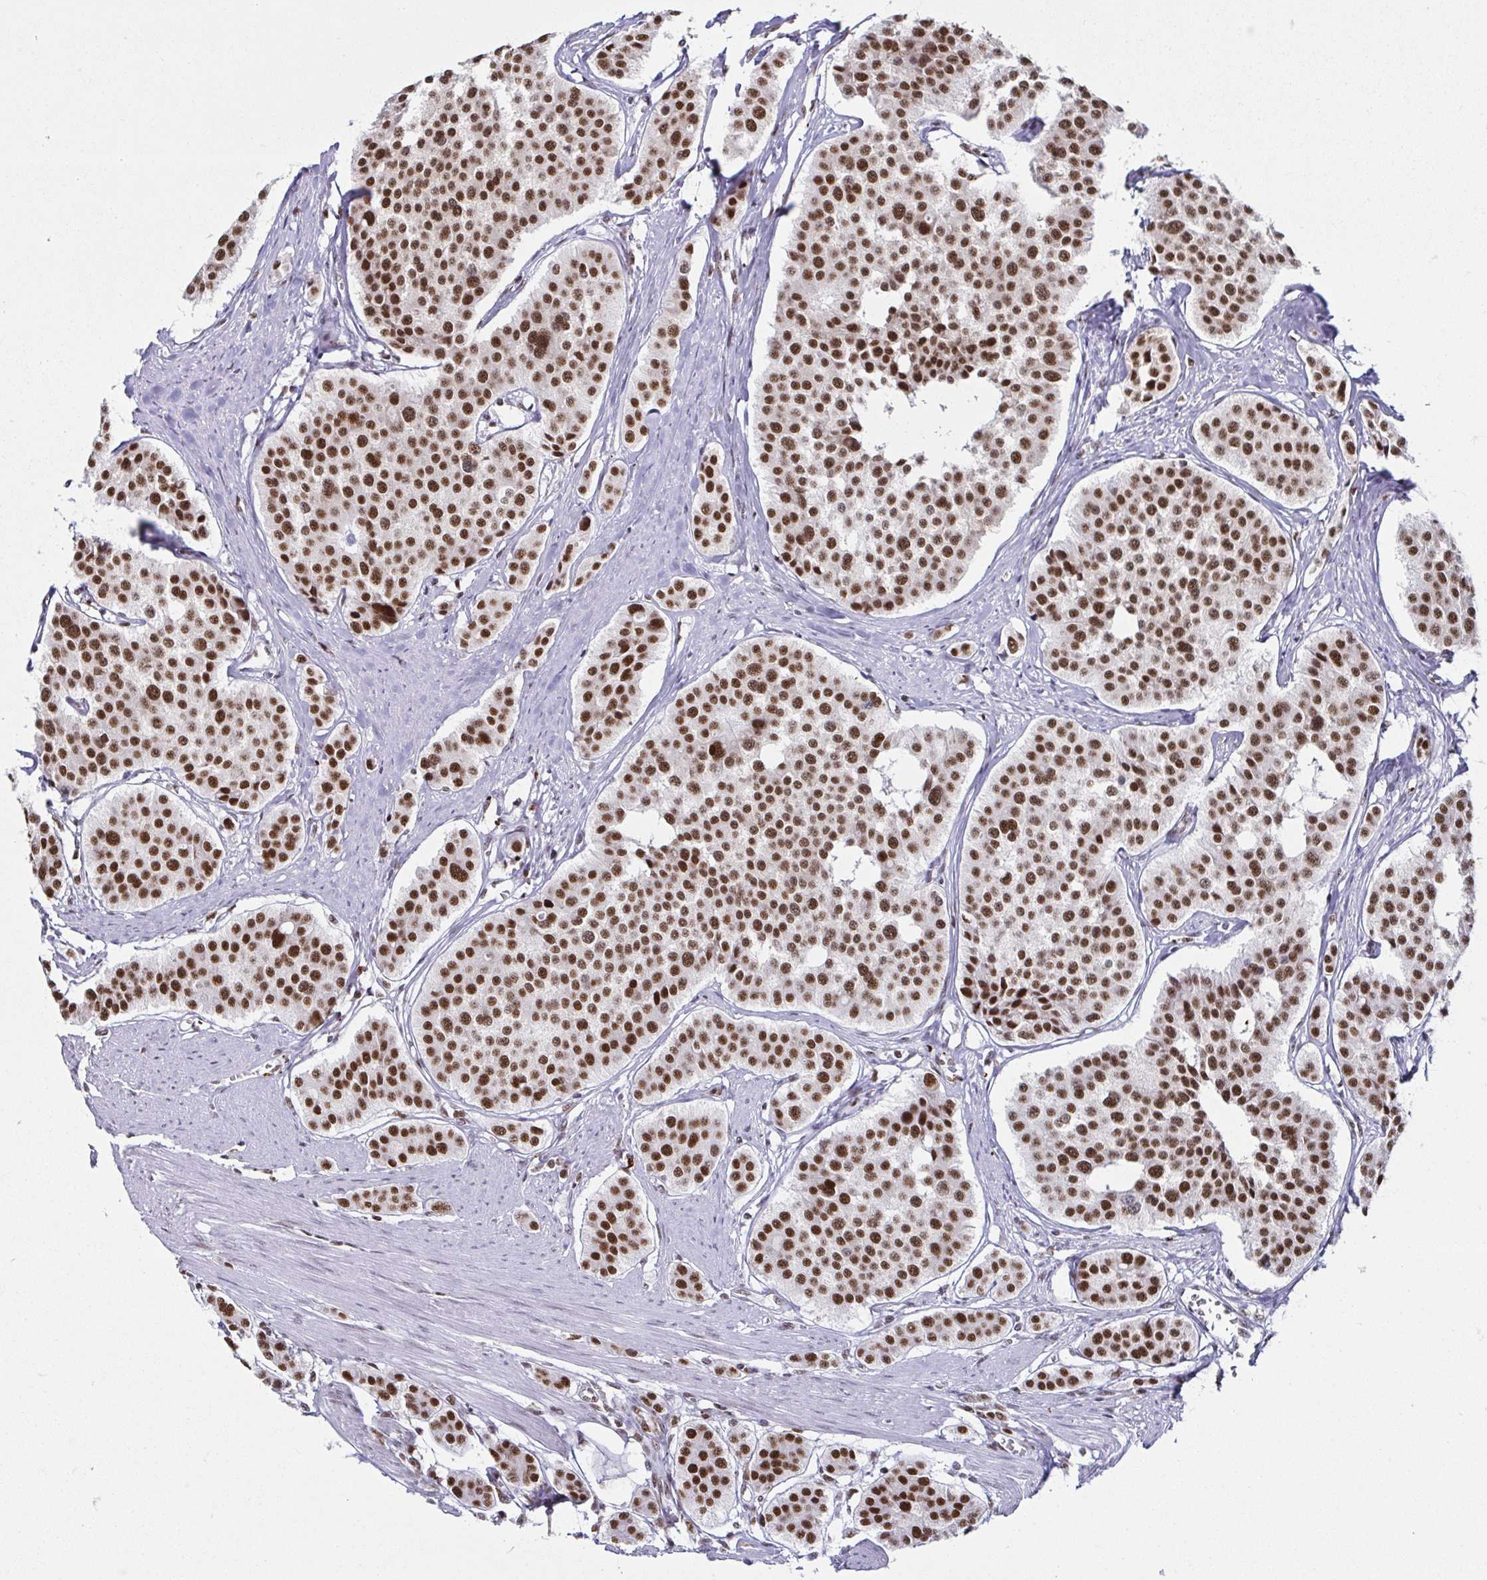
{"staining": {"intensity": "strong", "quantity": ">75%", "location": "nuclear"}, "tissue": "carcinoid", "cell_type": "Tumor cells", "image_type": "cancer", "snomed": [{"axis": "morphology", "description": "Carcinoid, malignant, NOS"}, {"axis": "topography", "description": "Small intestine"}], "caption": "Immunohistochemical staining of human carcinoid exhibits strong nuclear protein expression in approximately >75% of tumor cells.", "gene": "EWSR1", "patient": {"sex": "male", "age": 60}}